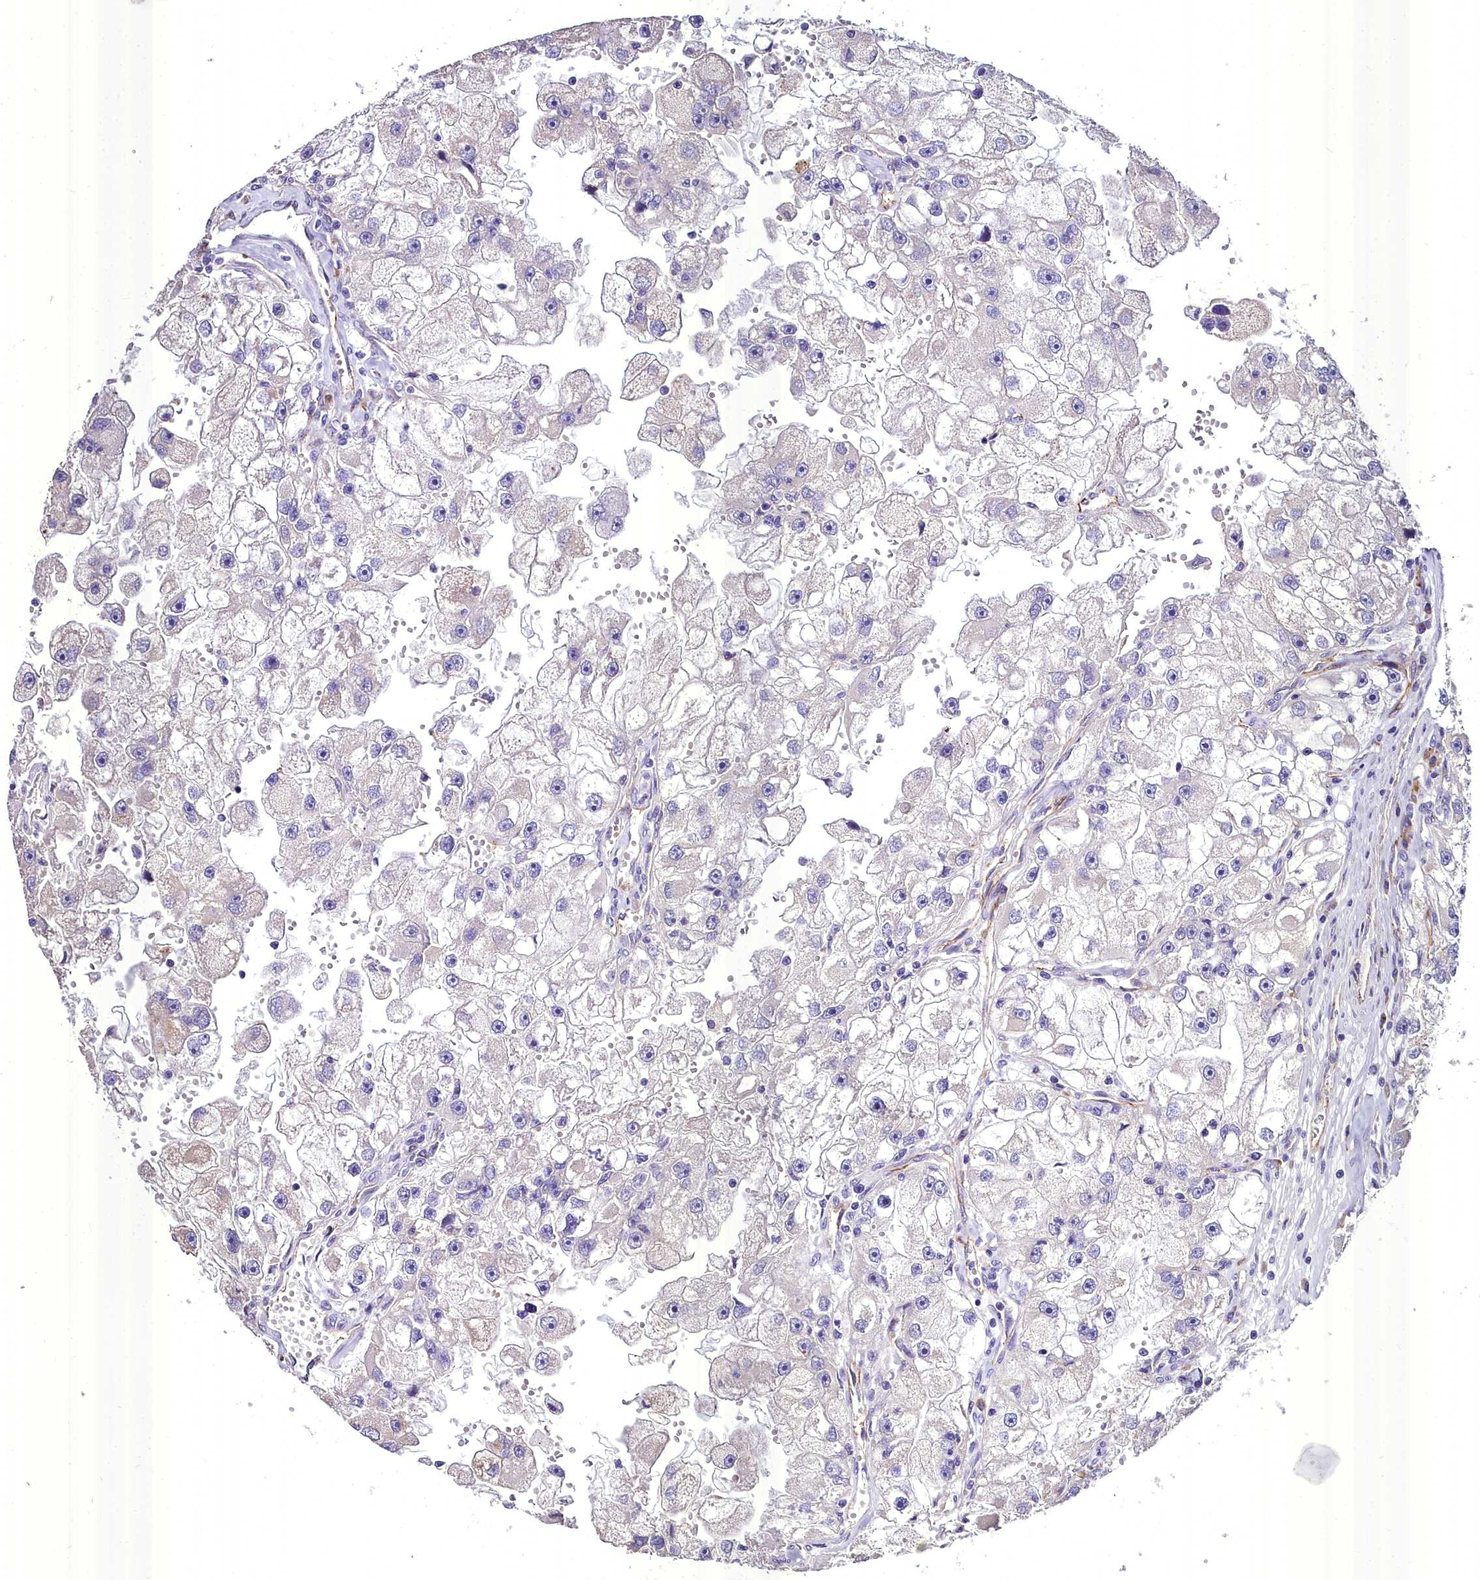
{"staining": {"intensity": "negative", "quantity": "none", "location": "none"}, "tissue": "renal cancer", "cell_type": "Tumor cells", "image_type": "cancer", "snomed": [{"axis": "morphology", "description": "Adenocarcinoma, NOS"}, {"axis": "topography", "description": "Kidney"}], "caption": "The image shows no significant positivity in tumor cells of renal adenocarcinoma.", "gene": "MS4A18", "patient": {"sex": "male", "age": 63}}